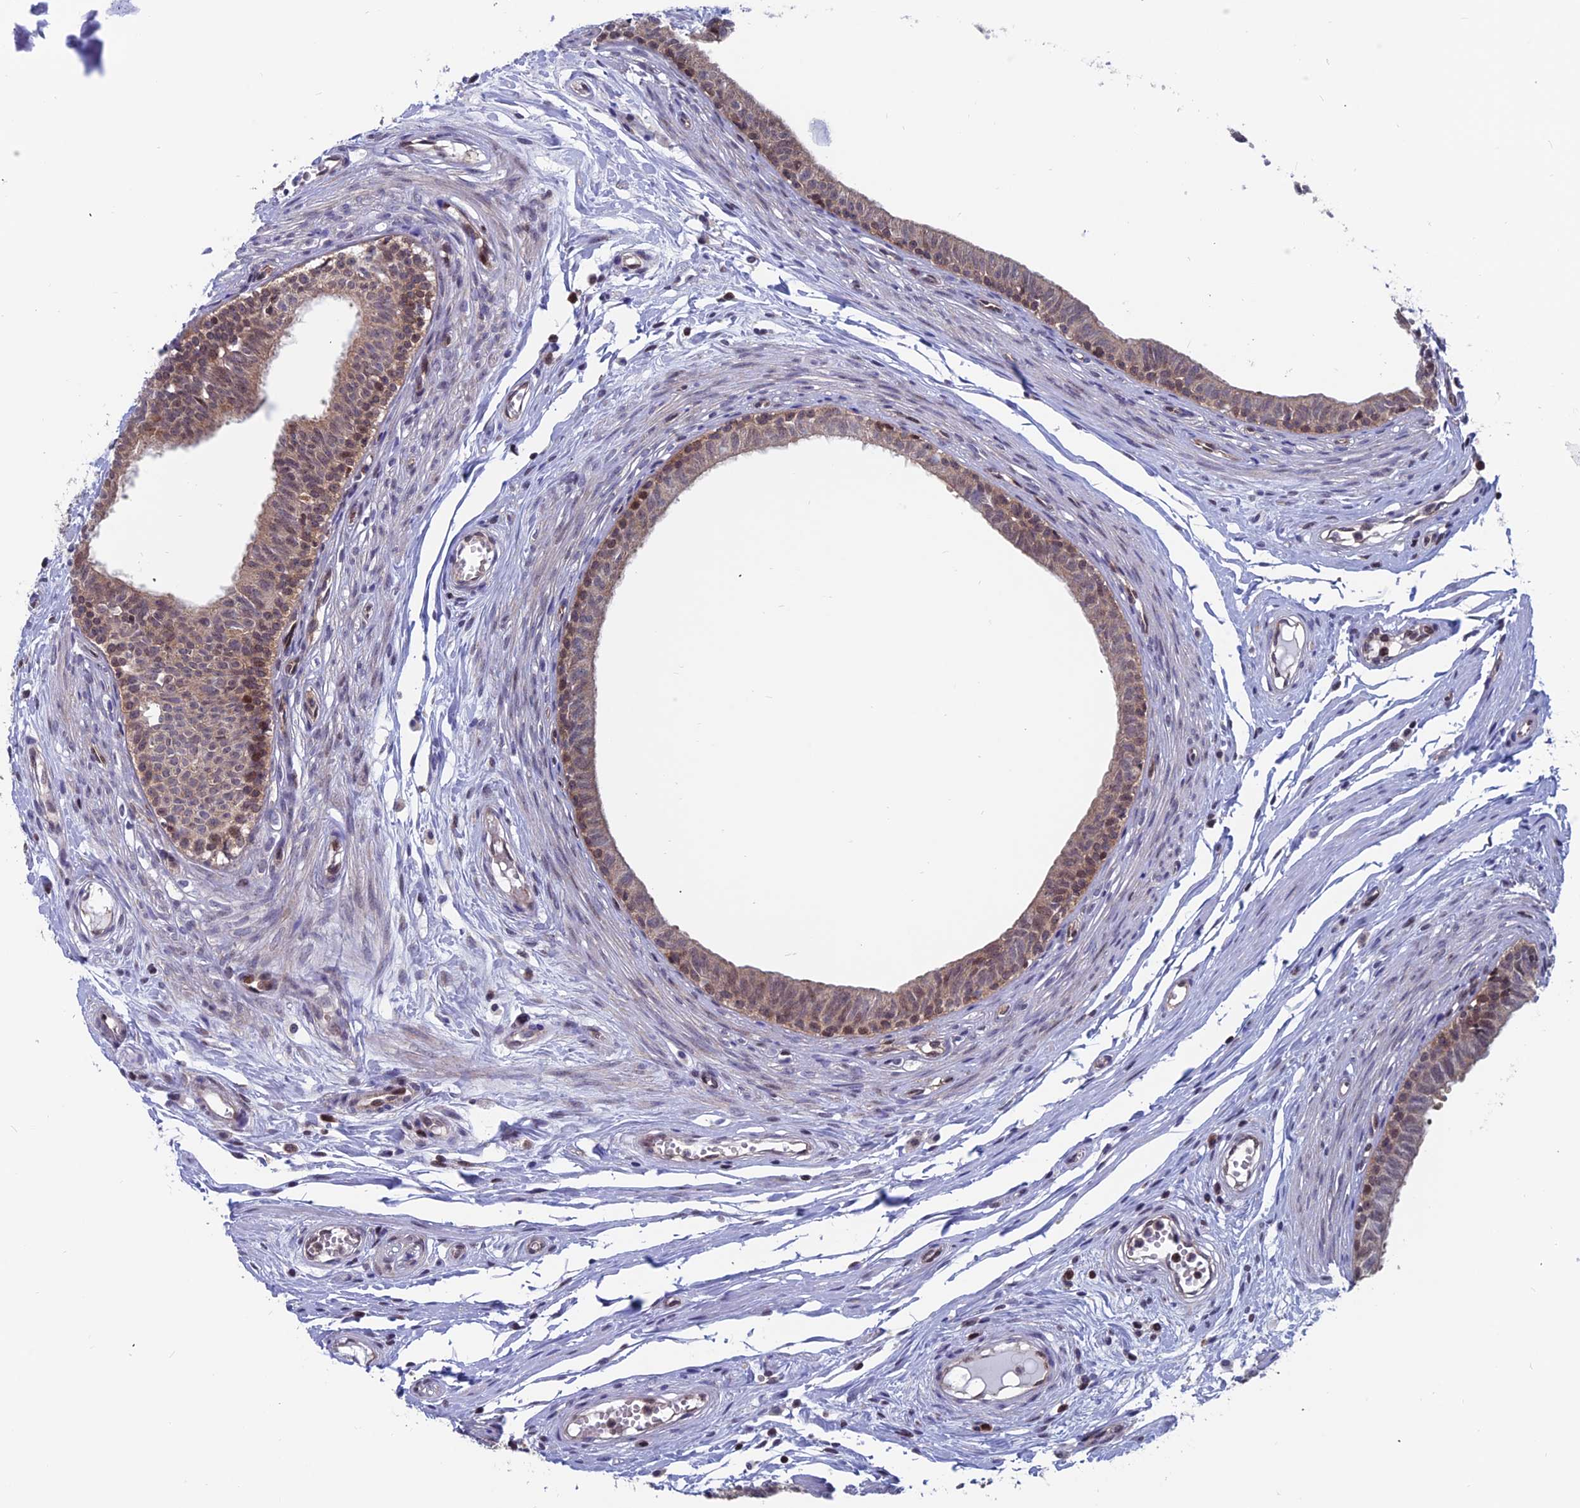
{"staining": {"intensity": "moderate", "quantity": "25%-75%", "location": "nuclear"}, "tissue": "epididymis", "cell_type": "Glandular cells", "image_type": "normal", "snomed": [{"axis": "morphology", "description": "Normal tissue, NOS"}, {"axis": "topography", "description": "Epididymis, spermatic cord, NOS"}], "caption": "Immunohistochemistry (IHC) (DAB) staining of benign human epididymis reveals moderate nuclear protein expression in approximately 25%-75% of glandular cells.", "gene": "IGBP1", "patient": {"sex": "male", "age": 22}}